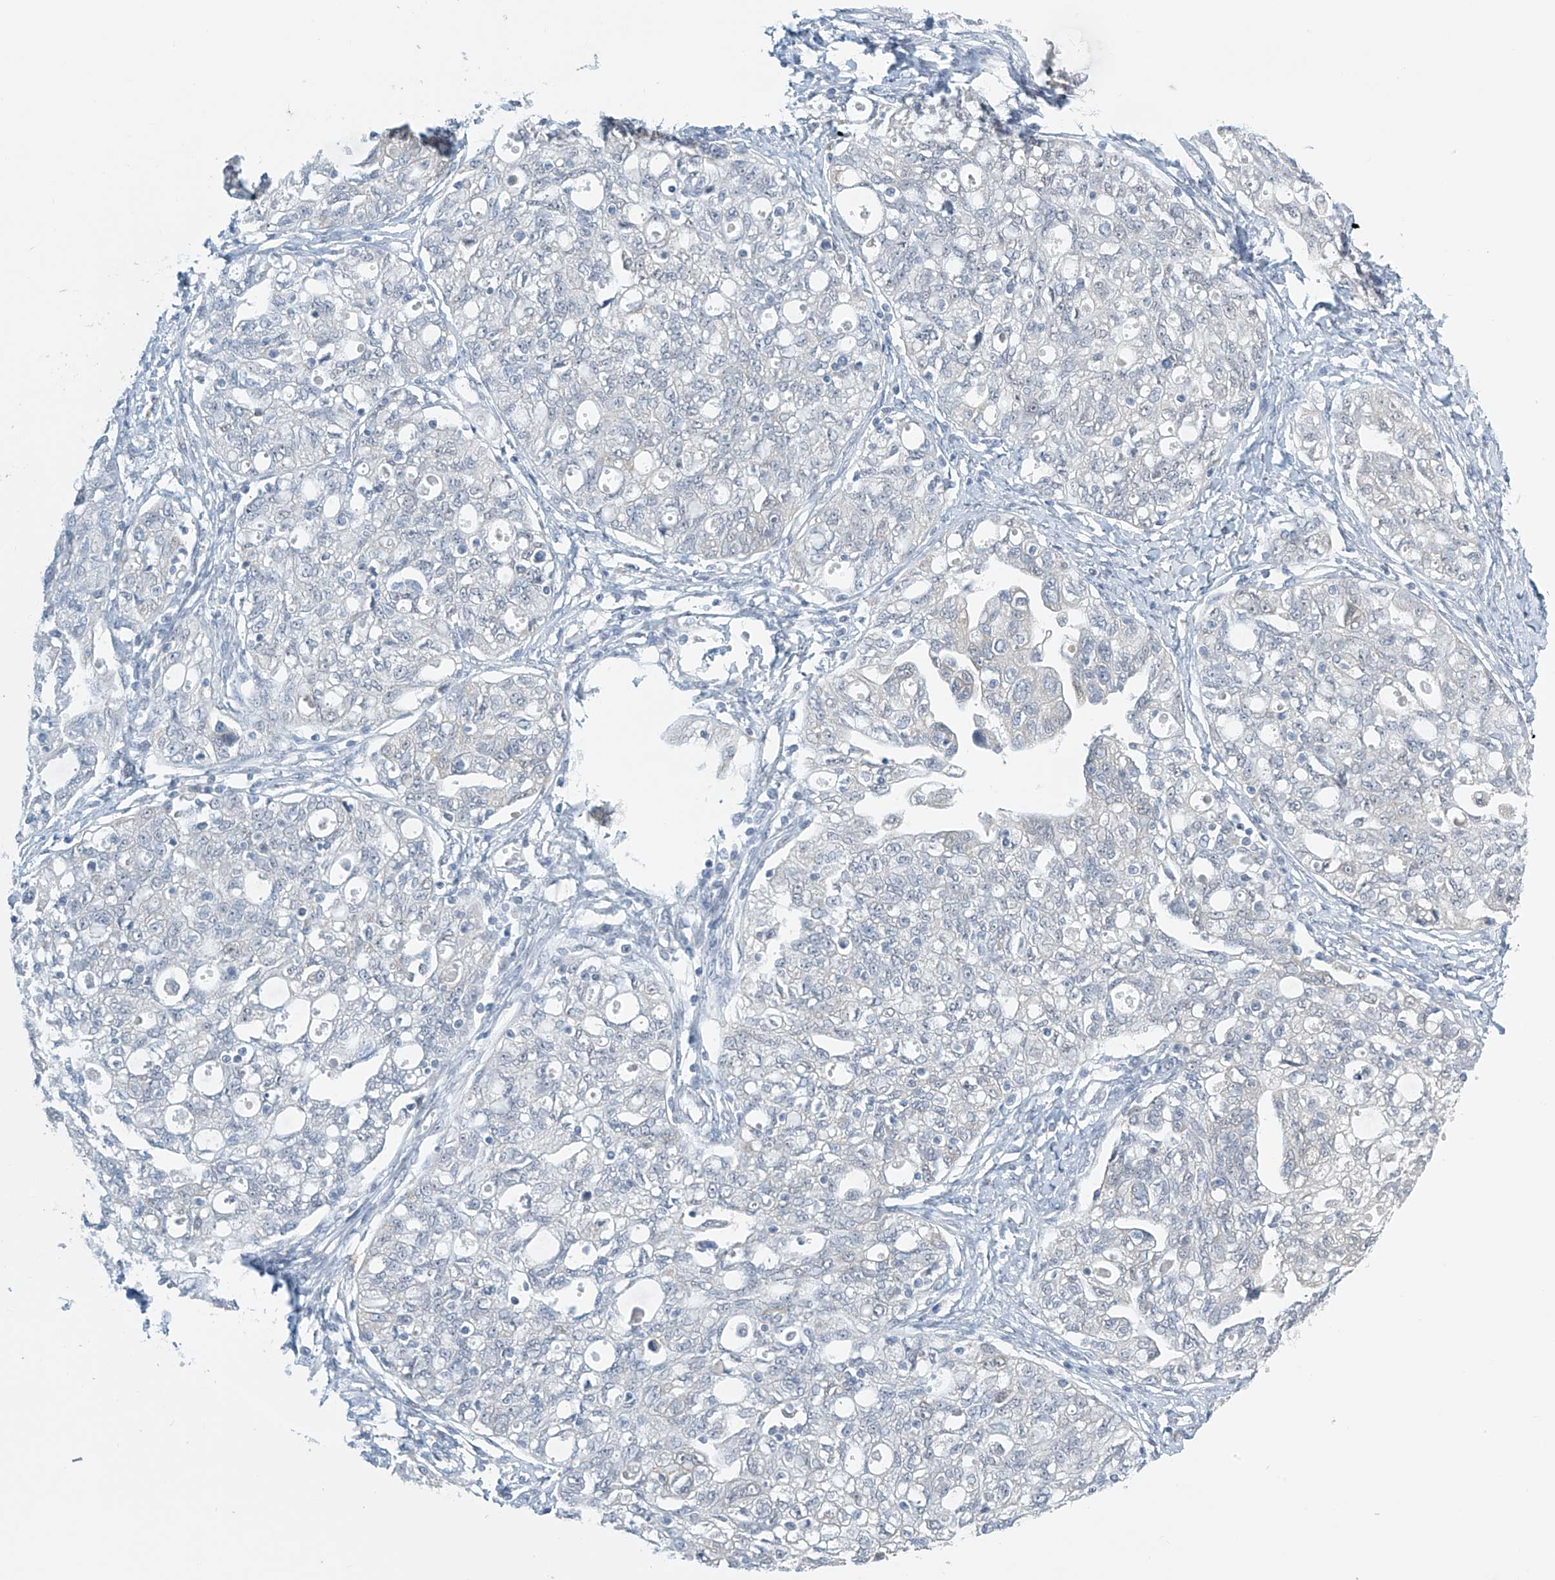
{"staining": {"intensity": "negative", "quantity": "none", "location": "none"}, "tissue": "ovarian cancer", "cell_type": "Tumor cells", "image_type": "cancer", "snomed": [{"axis": "morphology", "description": "Carcinoma, NOS"}, {"axis": "morphology", "description": "Cystadenocarcinoma, serous, NOS"}, {"axis": "topography", "description": "Ovary"}], "caption": "High magnification brightfield microscopy of ovarian cancer stained with DAB (3,3'-diaminobenzidine) (brown) and counterstained with hematoxylin (blue): tumor cells show no significant positivity.", "gene": "APLF", "patient": {"sex": "female", "age": 69}}